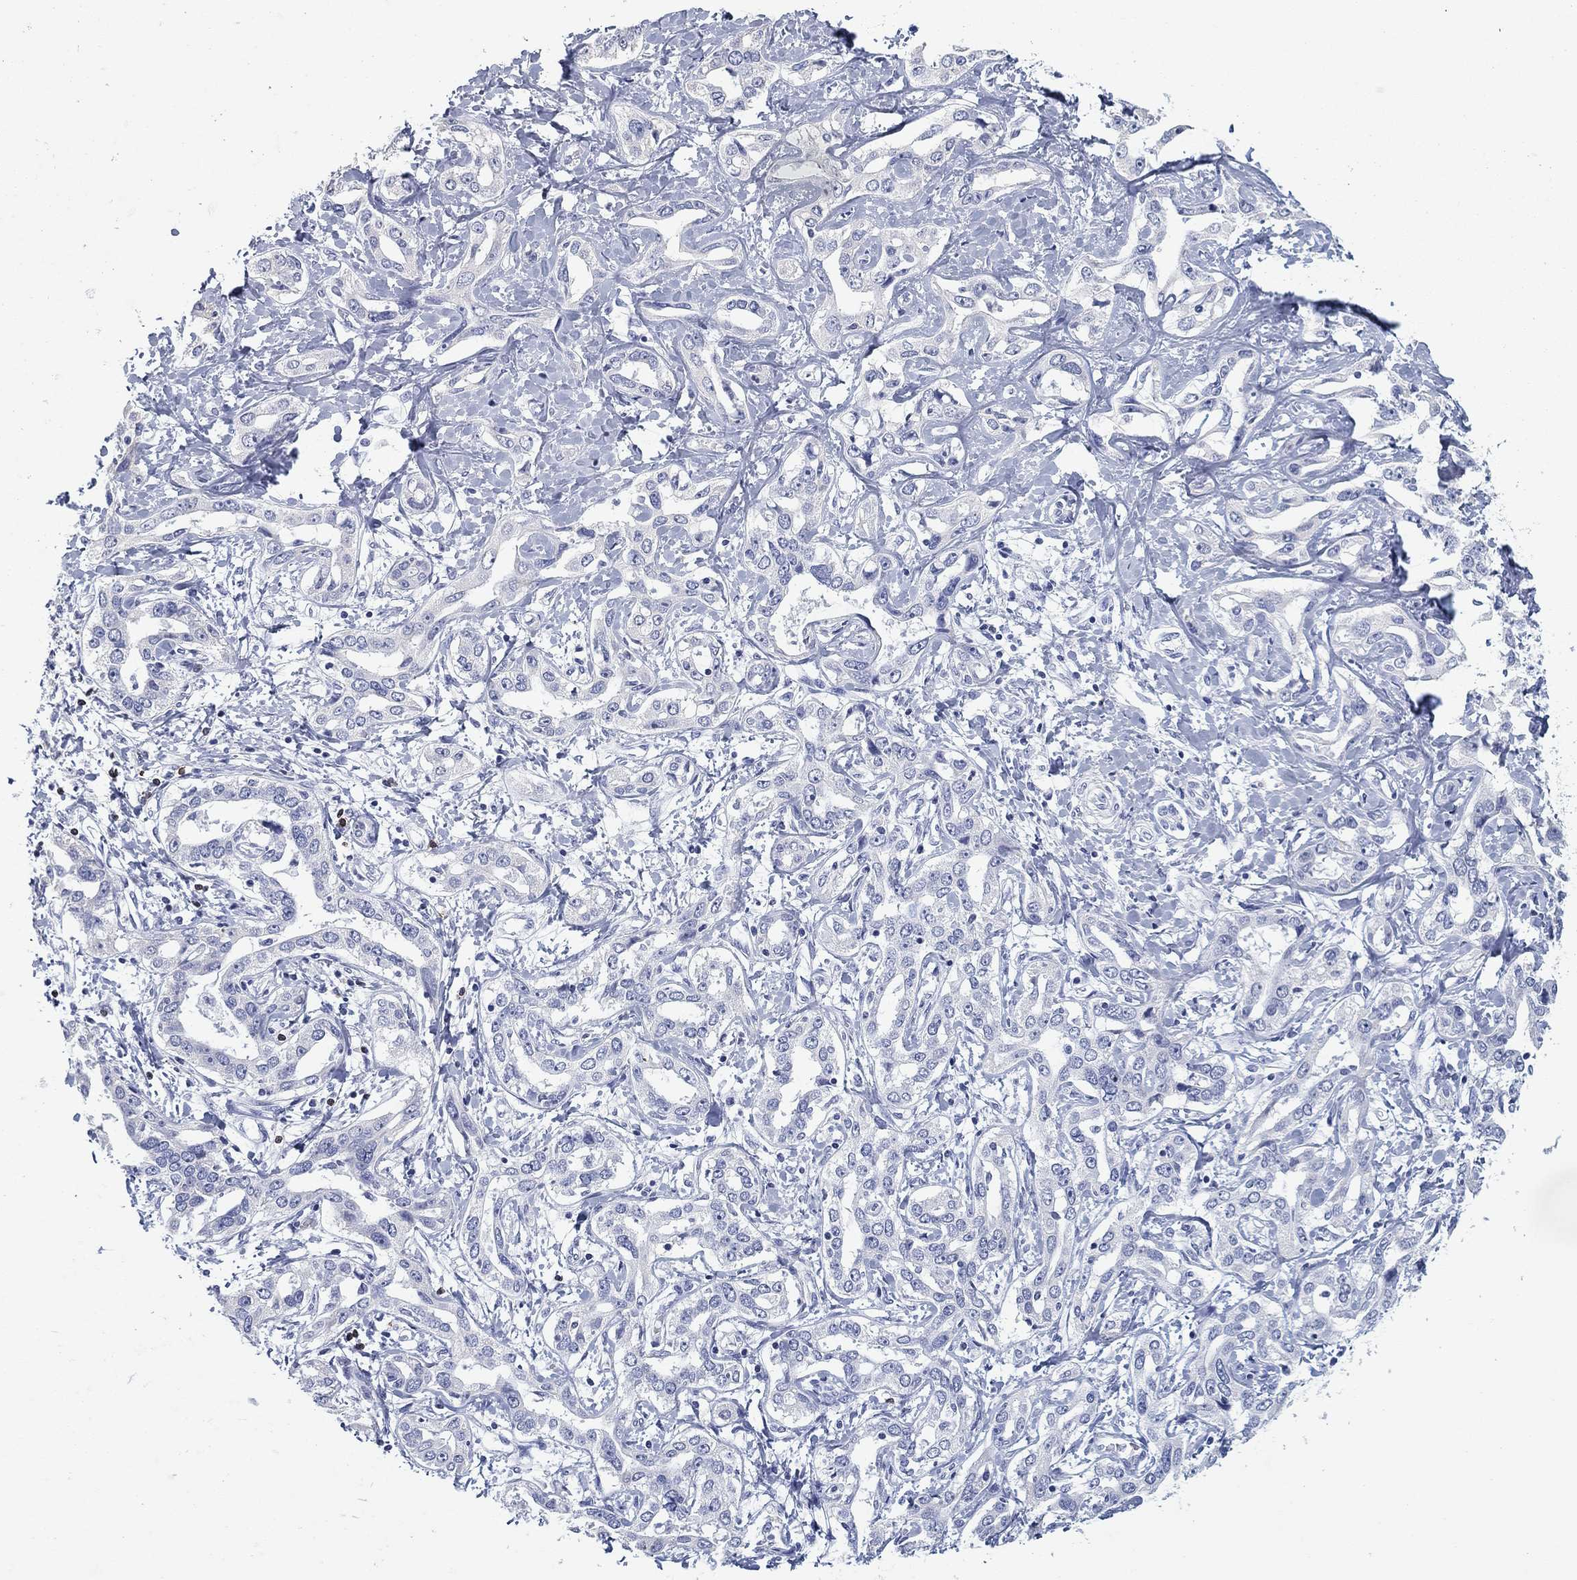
{"staining": {"intensity": "negative", "quantity": "none", "location": "none"}, "tissue": "liver cancer", "cell_type": "Tumor cells", "image_type": "cancer", "snomed": [{"axis": "morphology", "description": "Cholangiocarcinoma"}, {"axis": "topography", "description": "Liver"}], "caption": "Tumor cells show no significant protein staining in liver cholangiocarcinoma.", "gene": "CD79B", "patient": {"sex": "male", "age": 59}}